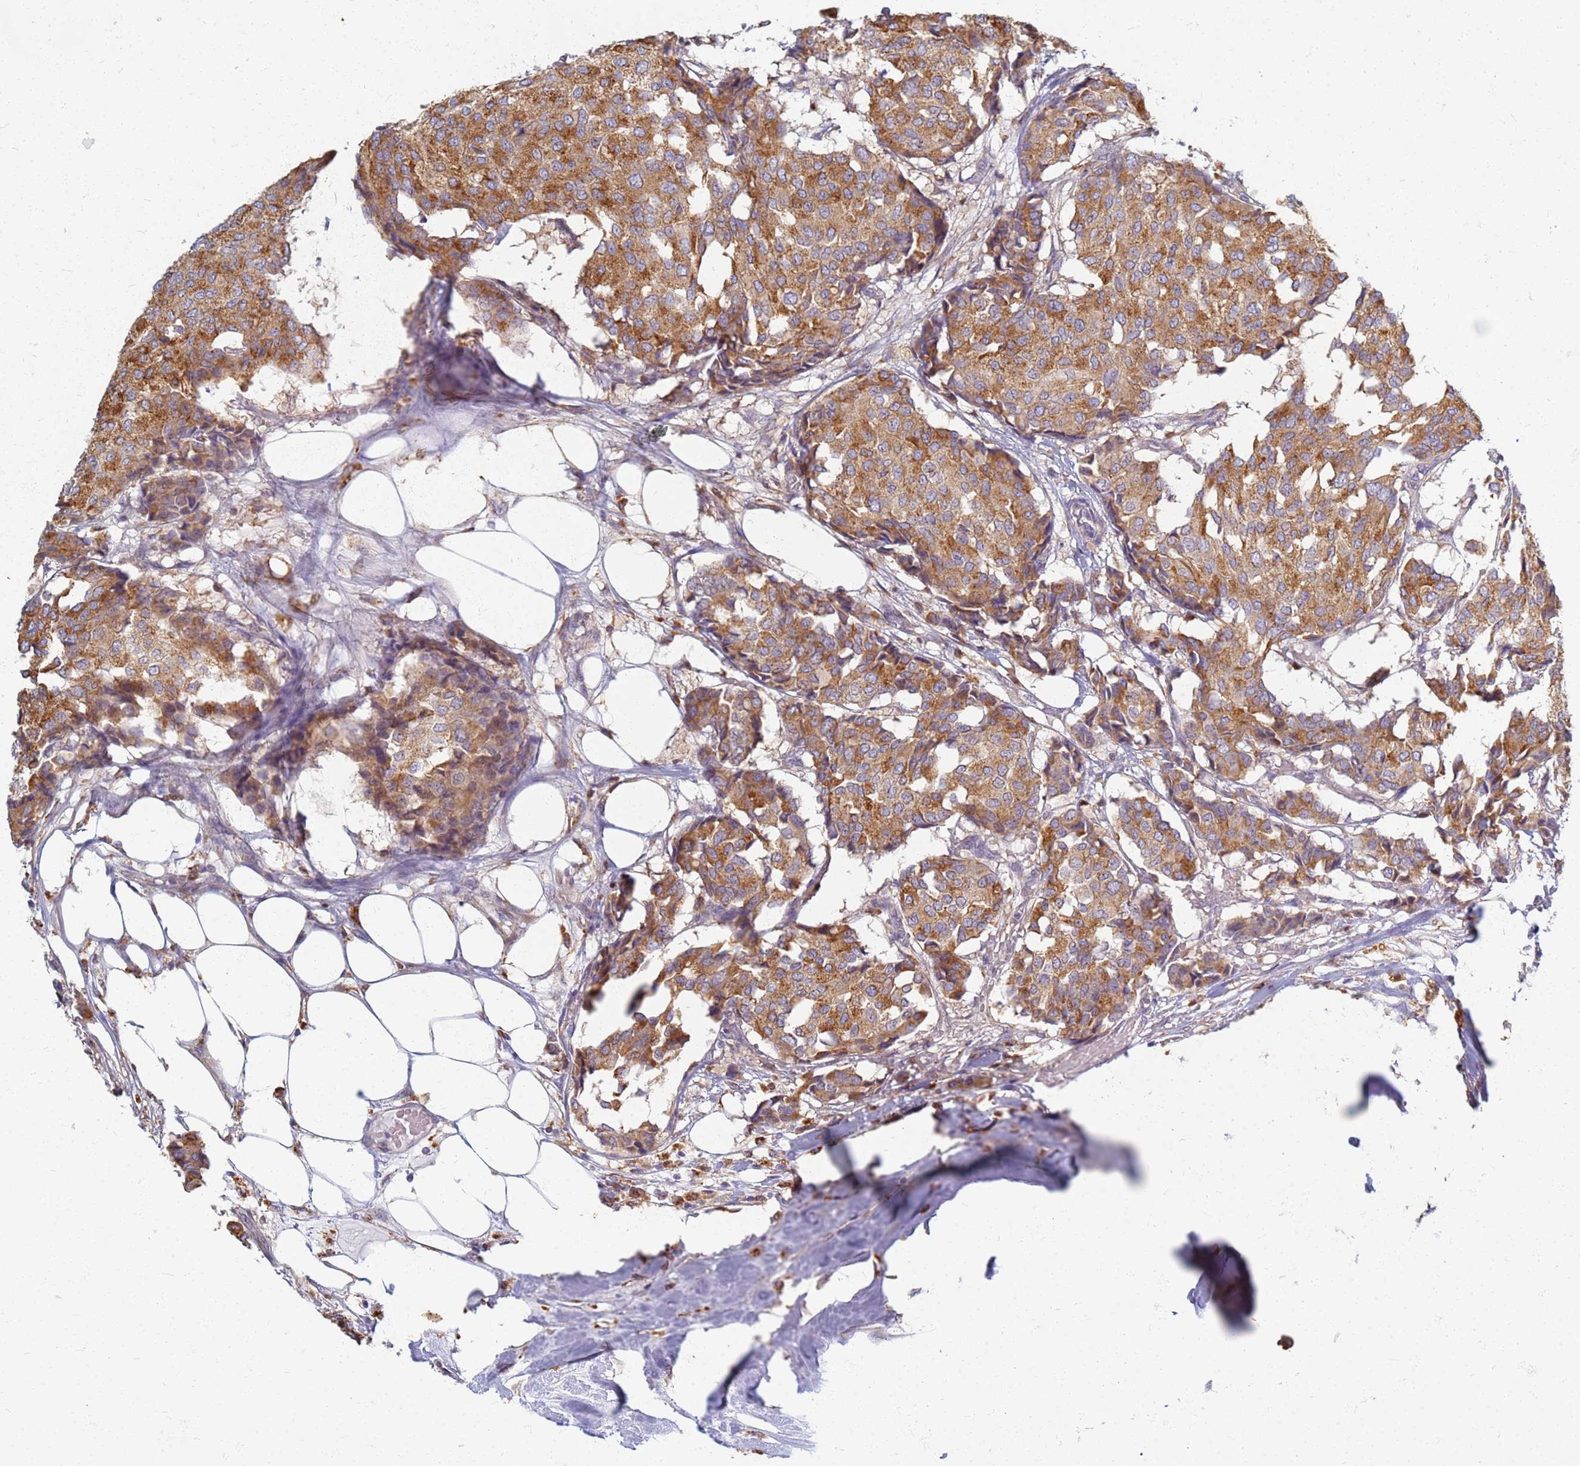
{"staining": {"intensity": "moderate", "quantity": ">75%", "location": "cytoplasmic/membranous"}, "tissue": "breast cancer", "cell_type": "Tumor cells", "image_type": "cancer", "snomed": [{"axis": "morphology", "description": "Duct carcinoma"}, {"axis": "topography", "description": "Breast"}], "caption": "Intraductal carcinoma (breast) was stained to show a protein in brown. There is medium levels of moderate cytoplasmic/membranous positivity in approximately >75% of tumor cells. The staining is performed using DAB brown chromogen to label protein expression. The nuclei are counter-stained blue using hematoxylin.", "gene": "ATP6V1E1", "patient": {"sex": "female", "age": 75}}